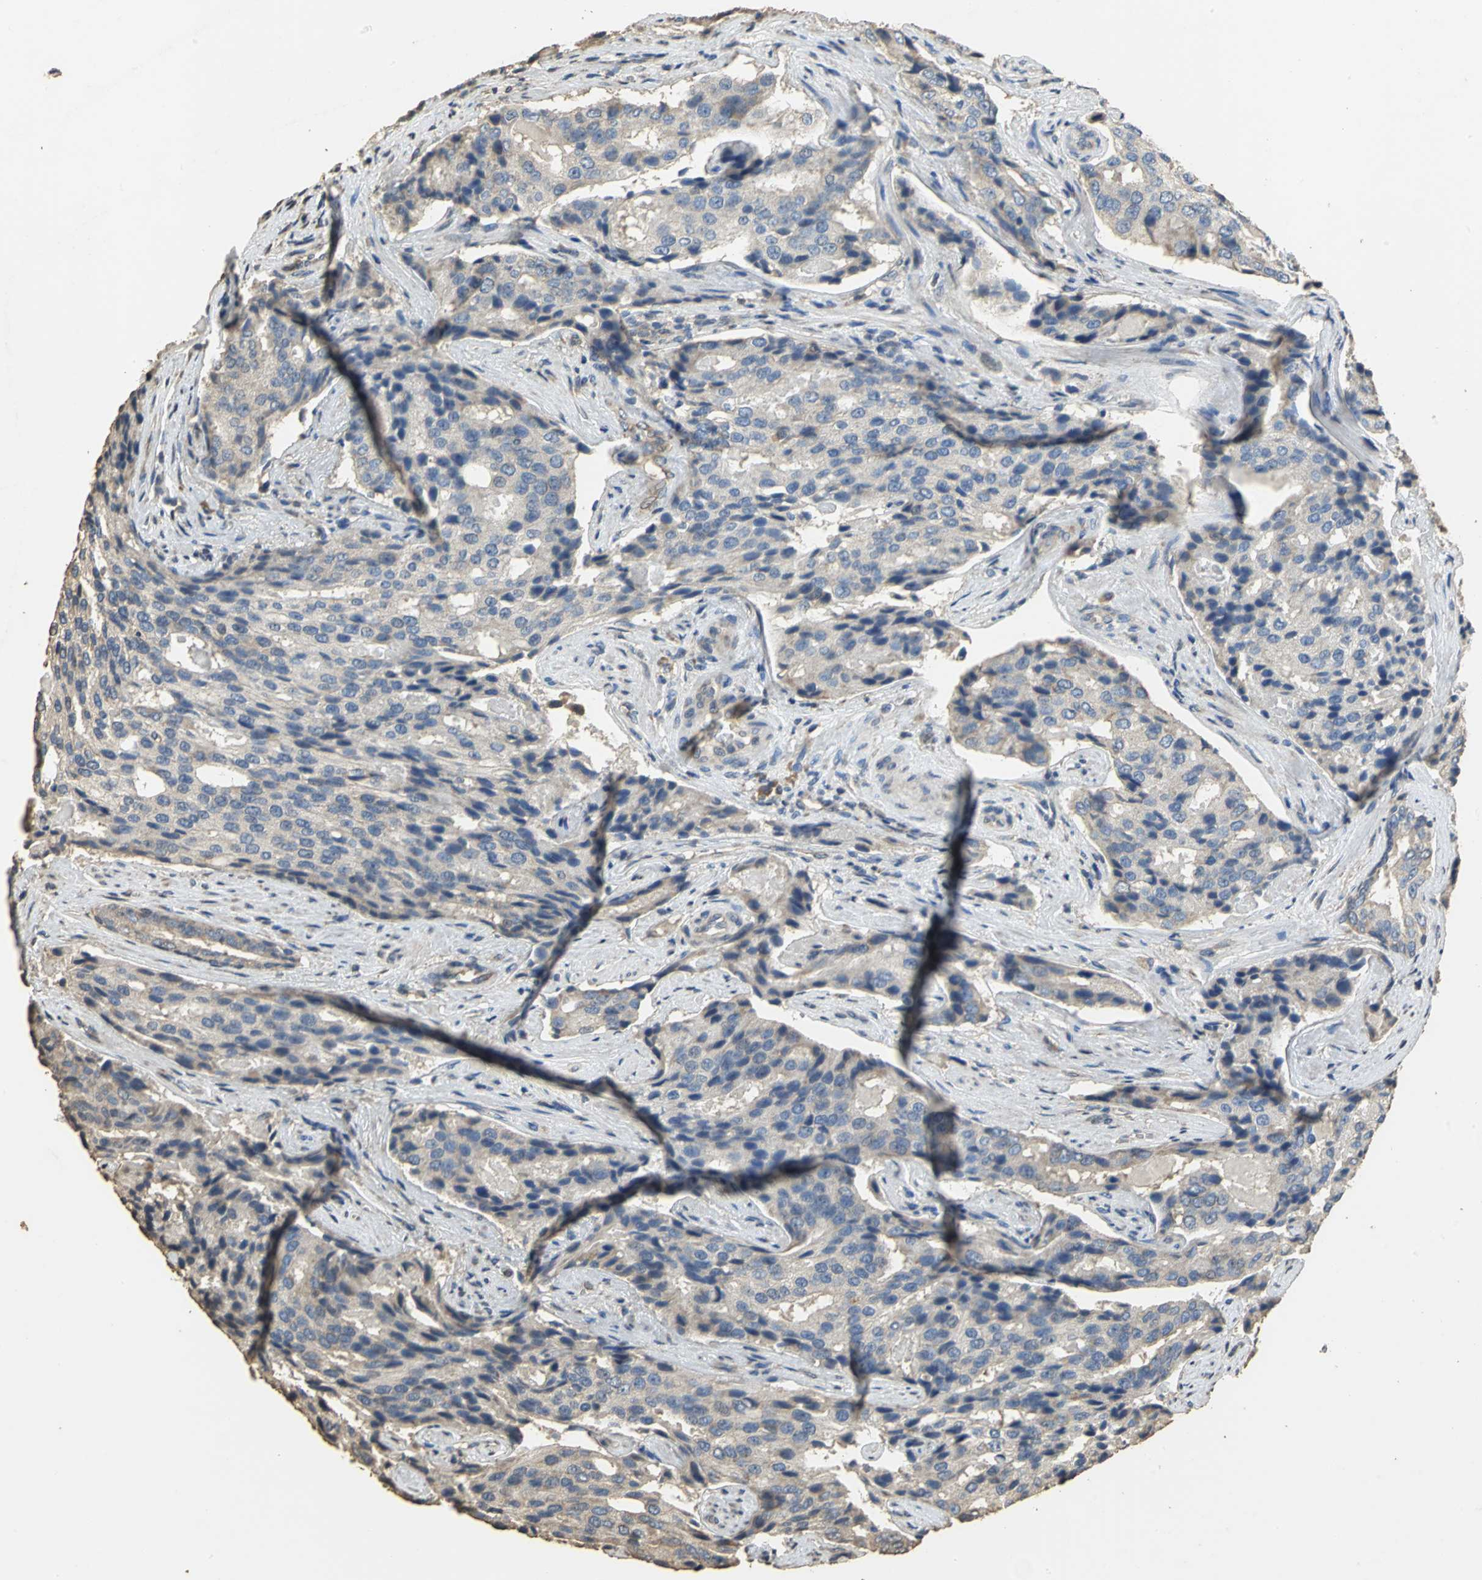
{"staining": {"intensity": "weak", "quantity": ">75%", "location": "cytoplasmic/membranous"}, "tissue": "prostate cancer", "cell_type": "Tumor cells", "image_type": "cancer", "snomed": [{"axis": "morphology", "description": "Adenocarcinoma, High grade"}, {"axis": "topography", "description": "Prostate"}], "caption": "There is low levels of weak cytoplasmic/membranous expression in tumor cells of high-grade adenocarcinoma (prostate), as demonstrated by immunohistochemical staining (brown color).", "gene": "ACSL4", "patient": {"sex": "male", "age": 58}}